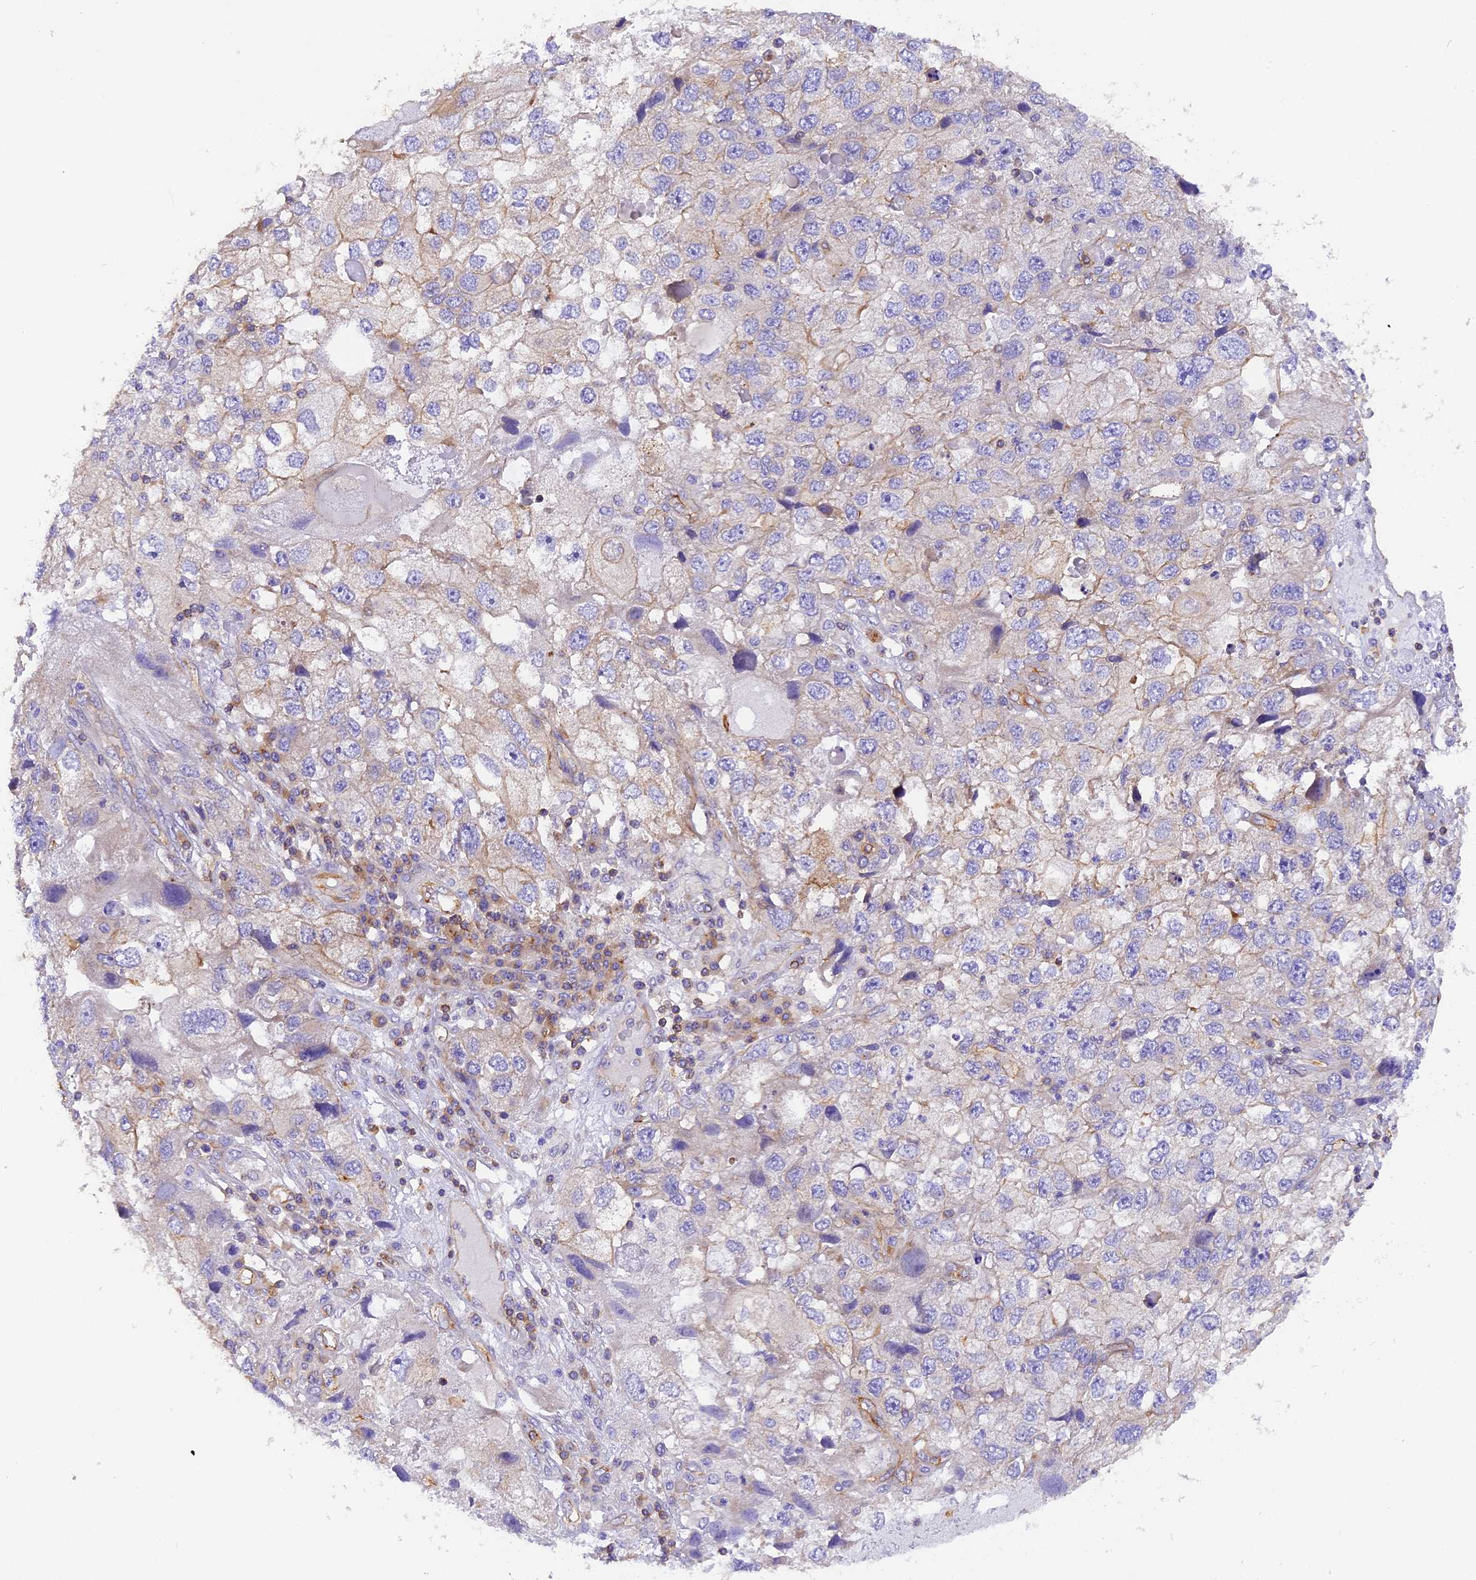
{"staining": {"intensity": "weak", "quantity": "<25%", "location": "cytoplasmic/membranous"}, "tissue": "endometrial cancer", "cell_type": "Tumor cells", "image_type": "cancer", "snomed": [{"axis": "morphology", "description": "Adenocarcinoma, NOS"}, {"axis": "topography", "description": "Endometrium"}], "caption": "Immunohistochemistry (IHC) of endometrial cancer (adenocarcinoma) reveals no staining in tumor cells. The staining was performed using DAB to visualize the protein expression in brown, while the nuclei were stained in blue with hematoxylin (Magnification: 20x).", "gene": "FAM193A", "patient": {"sex": "female", "age": 49}}